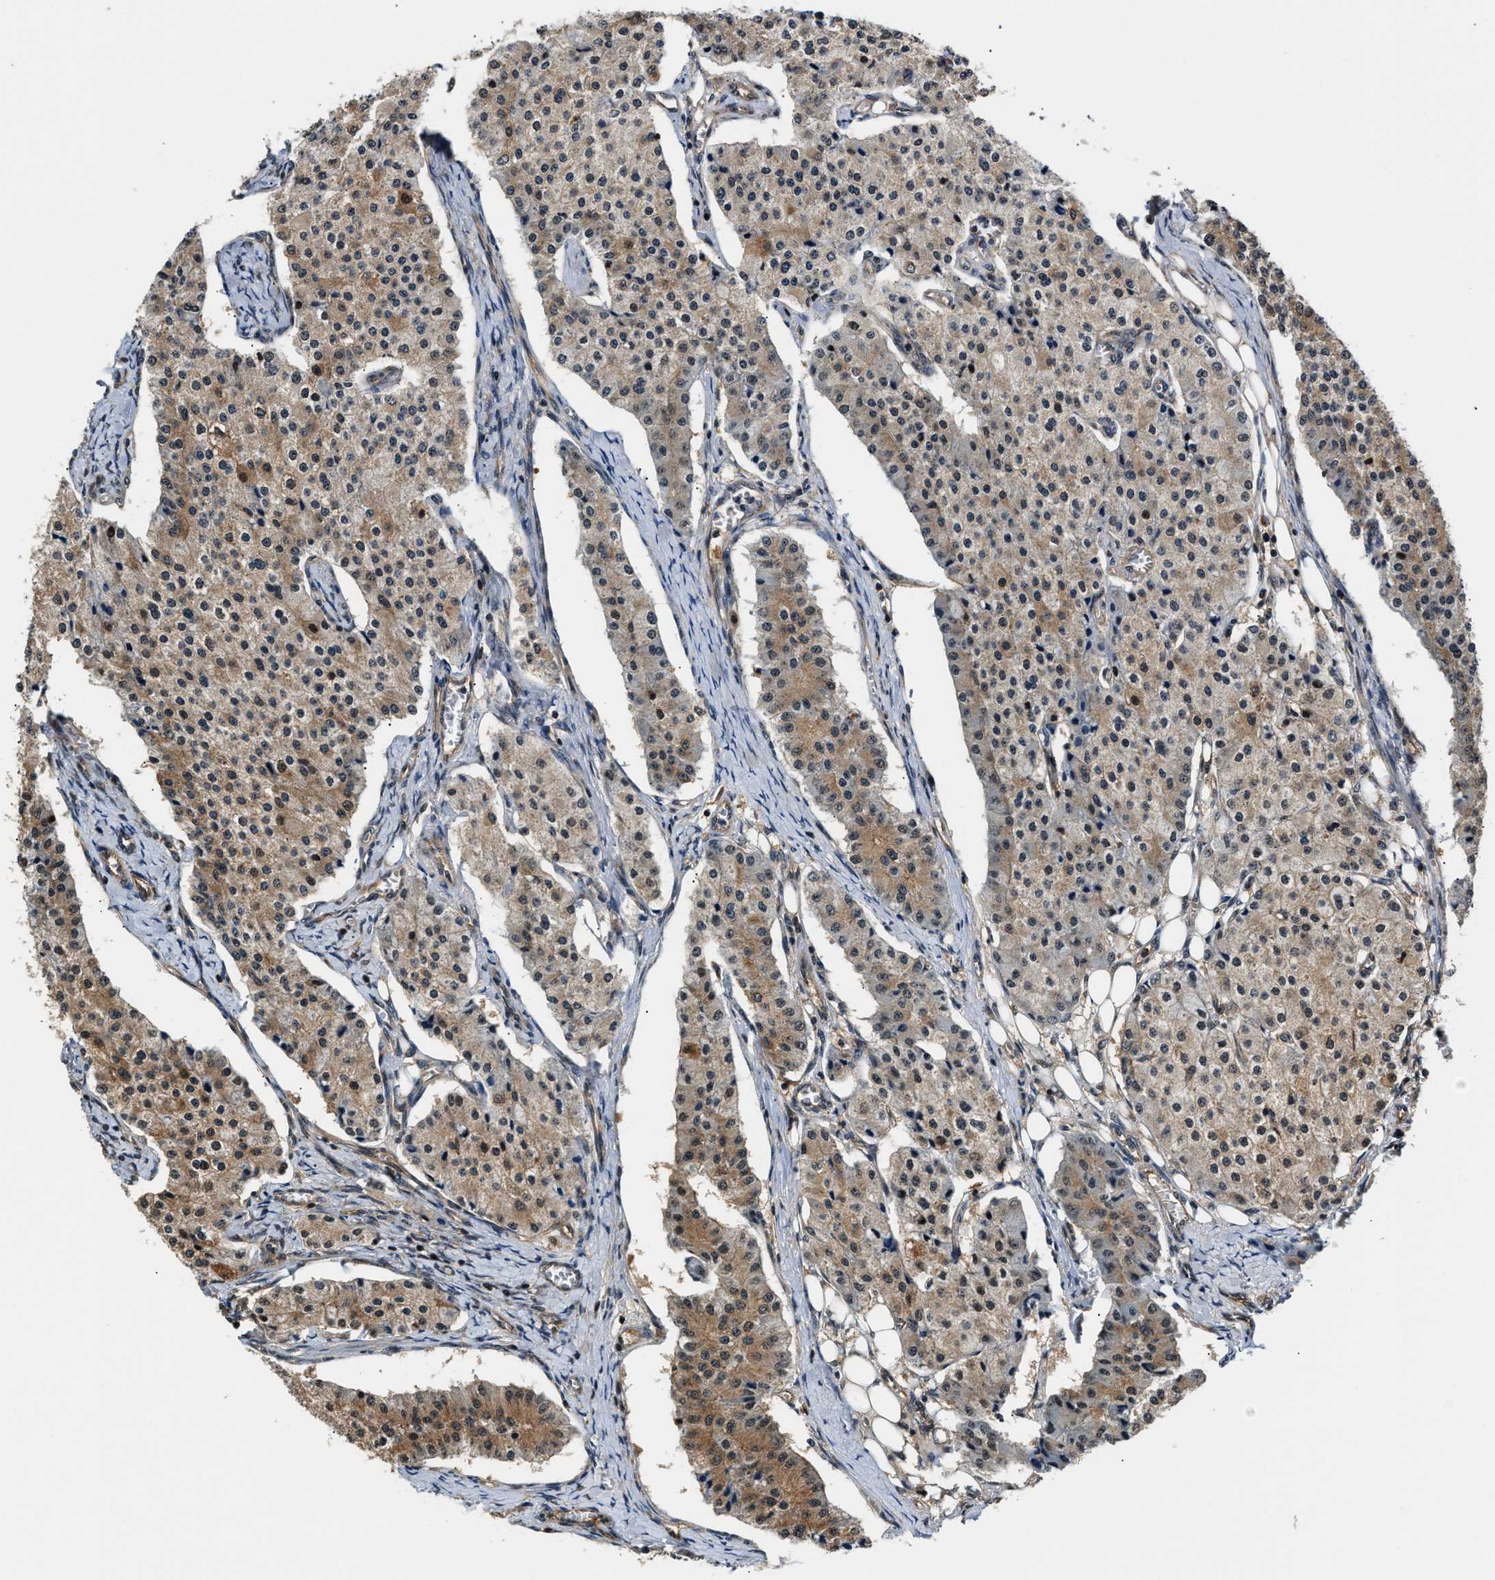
{"staining": {"intensity": "weak", "quantity": "25%-75%", "location": "cytoplasmic/membranous"}, "tissue": "carcinoid", "cell_type": "Tumor cells", "image_type": "cancer", "snomed": [{"axis": "morphology", "description": "Carcinoid, malignant, NOS"}, {"axis": "topography", "description": "Colon"}], "caption": "Tumor cells exhibit low levels of weak cytoplasmic/membranous expression in about 25%-75% of cells in human carcinoid (malignant). (Brightfield microscopy of DAB IHC at high magnification).", "gene": "TUT7", "patient": {"sex": "female", "age": 52}}